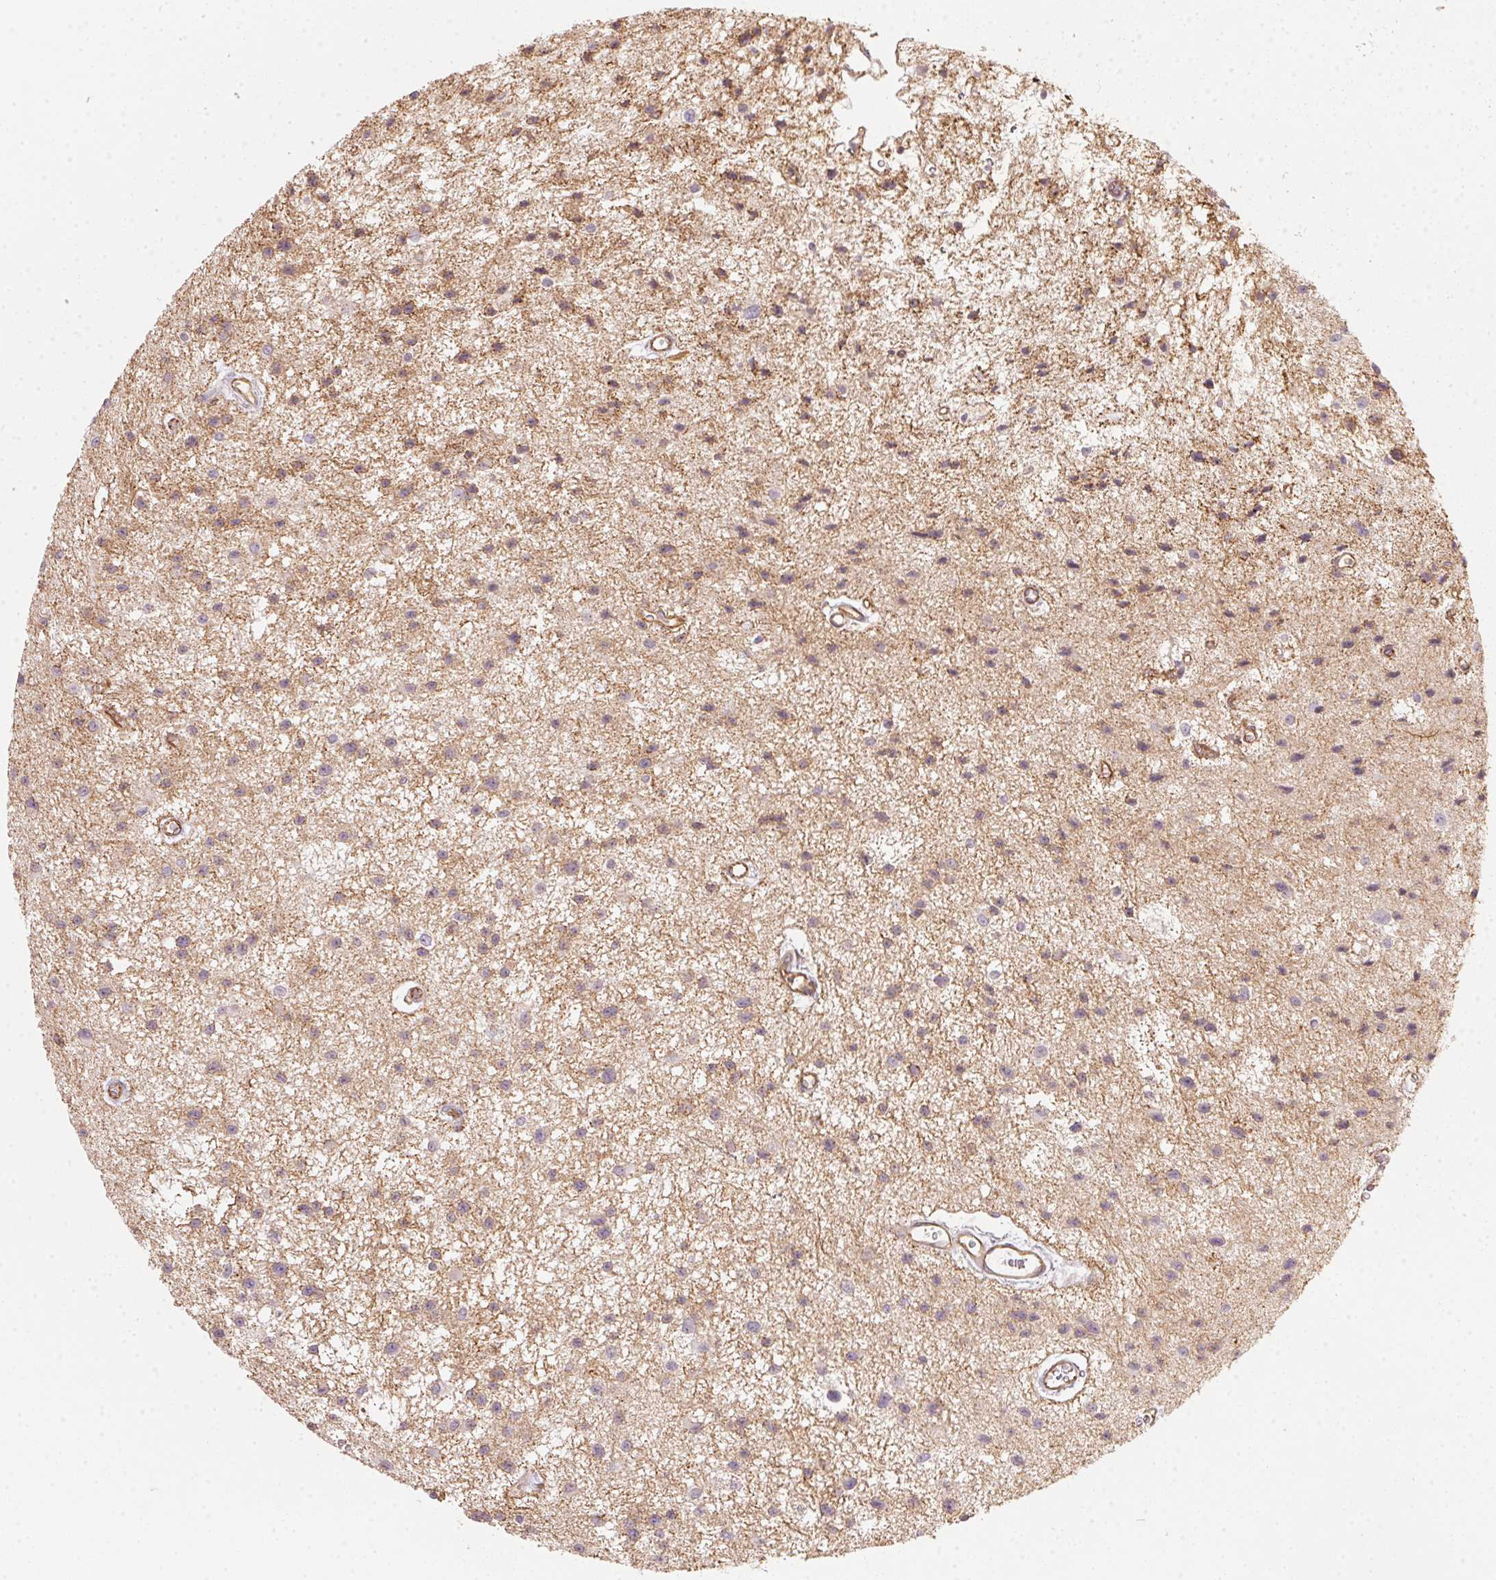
{"staining": {"intensity": "weak", "quantity": "25%-75%", "location": "cytoplasmic/membranous"}, "tissue": "glioma", "cell_type": "Tumor cells", "image_type": "cancer", "snomed": [{"axis": "morphology", "description": "Glioma, malignant, Low grade"}, {"axis": "topography", "description": "Brain"}], "caption": "This photomicrograph demonstrates glioma stained with immunohistochemistry to label a protein in brown. The cytoplasmic/membranous of tumor cells show weak positivity for the protein. Nuclei are counter-stained blue.", "gene": "FOXR2", "patient": {"sex": "male", "age": 43}}